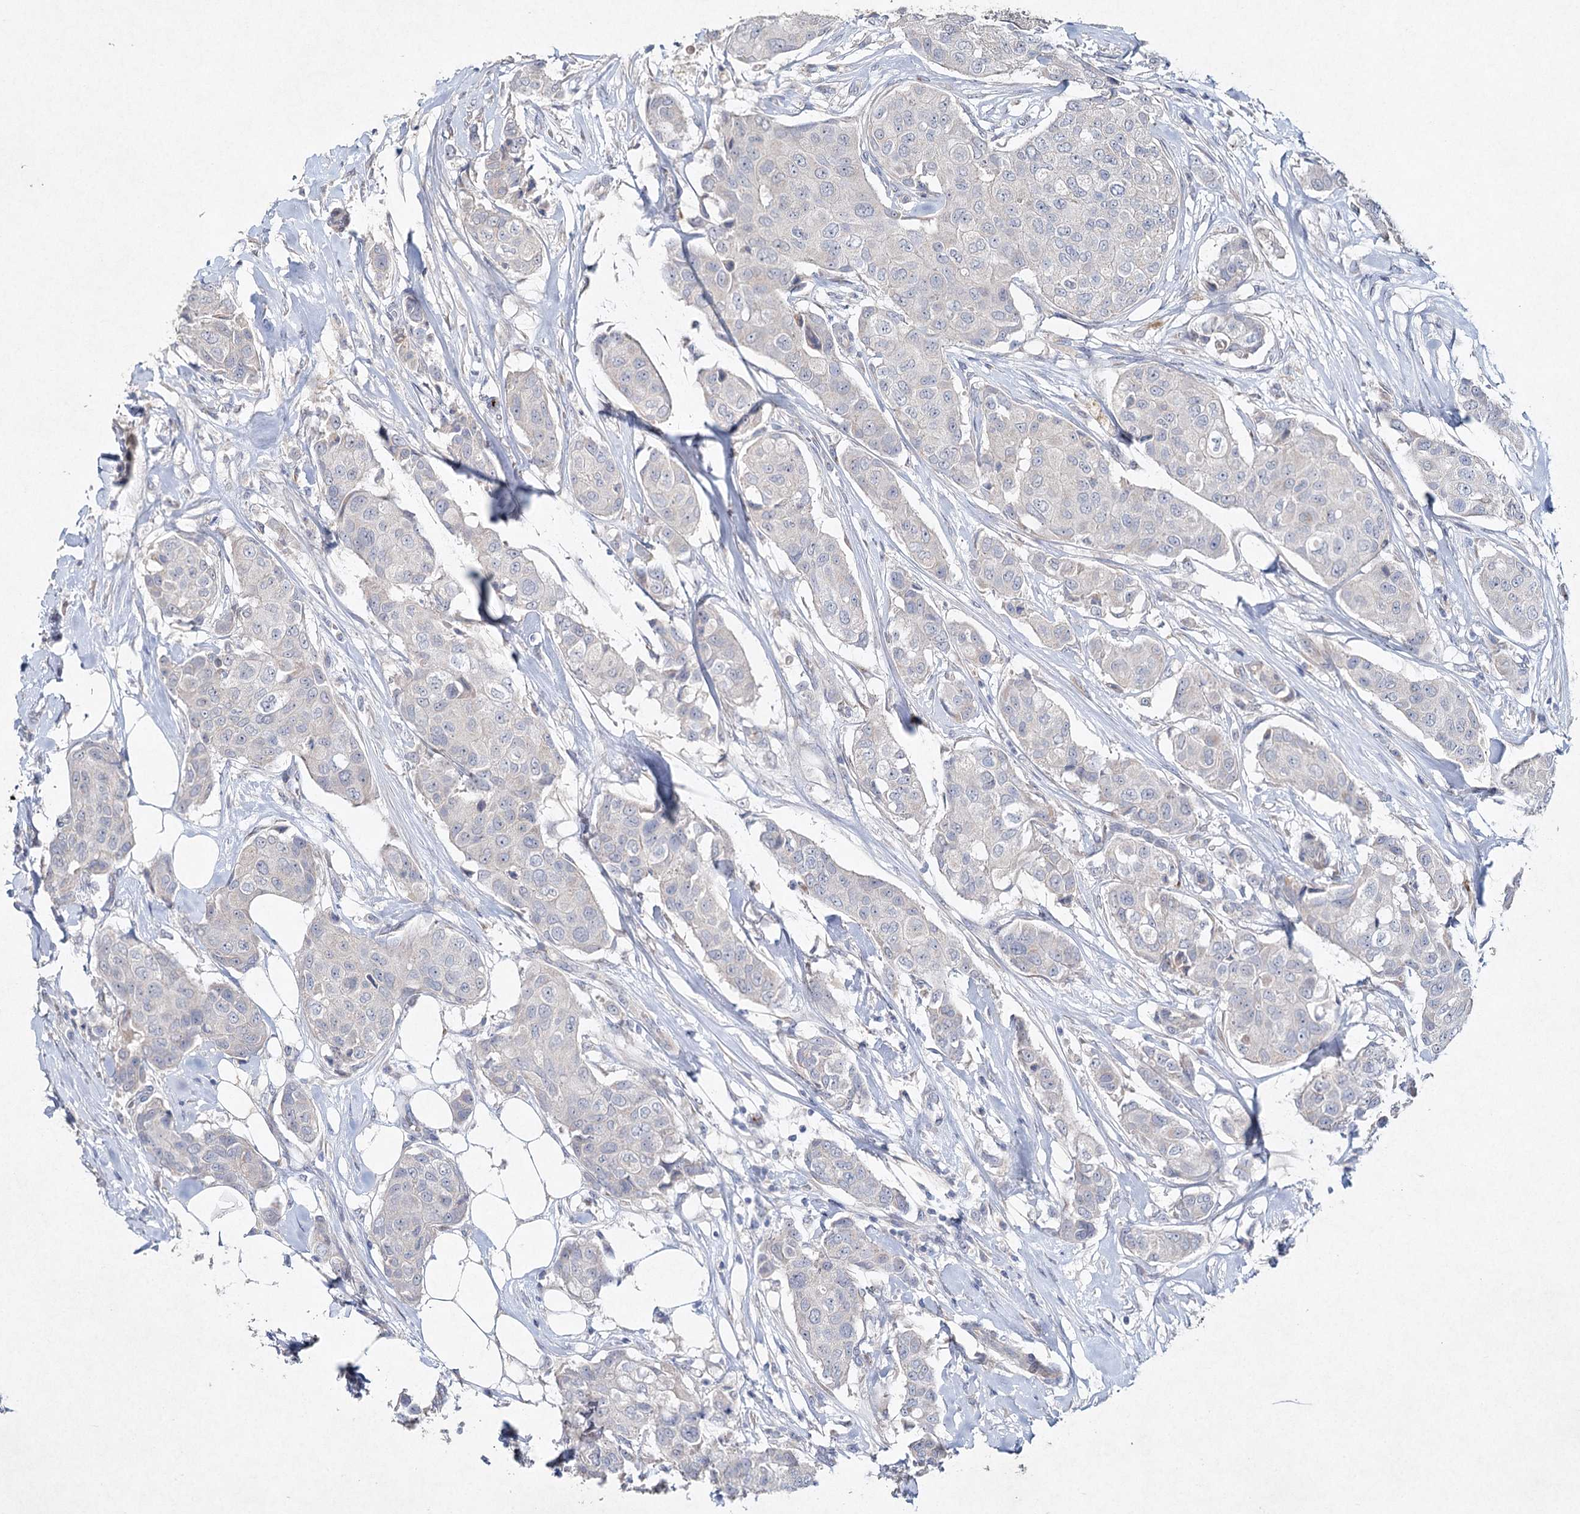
{"staining": {"intensity": "negative", "quantity": "none", "location": "none"}, "tissue": "breast cancer", "cell_type": "Tumor cells", "image_type": "cancer", "snomed": [{"axis": "morphology", "description": "Duct carcinoma"}, {"axis": "topography", "description": "Breast"}], "caption": "Tumor cells show no significant protein staining in breast cancer (invasive ductal carcinoma). The staining was performed using DAB (3,3'-diaminobenzidine) to visualize the protein expression in brown, while the nuclei were stained in blue with hematoxylin (Magnification: 20x).", "gene": "RFX6", "patient": {"sex": "female", "age": 80}}